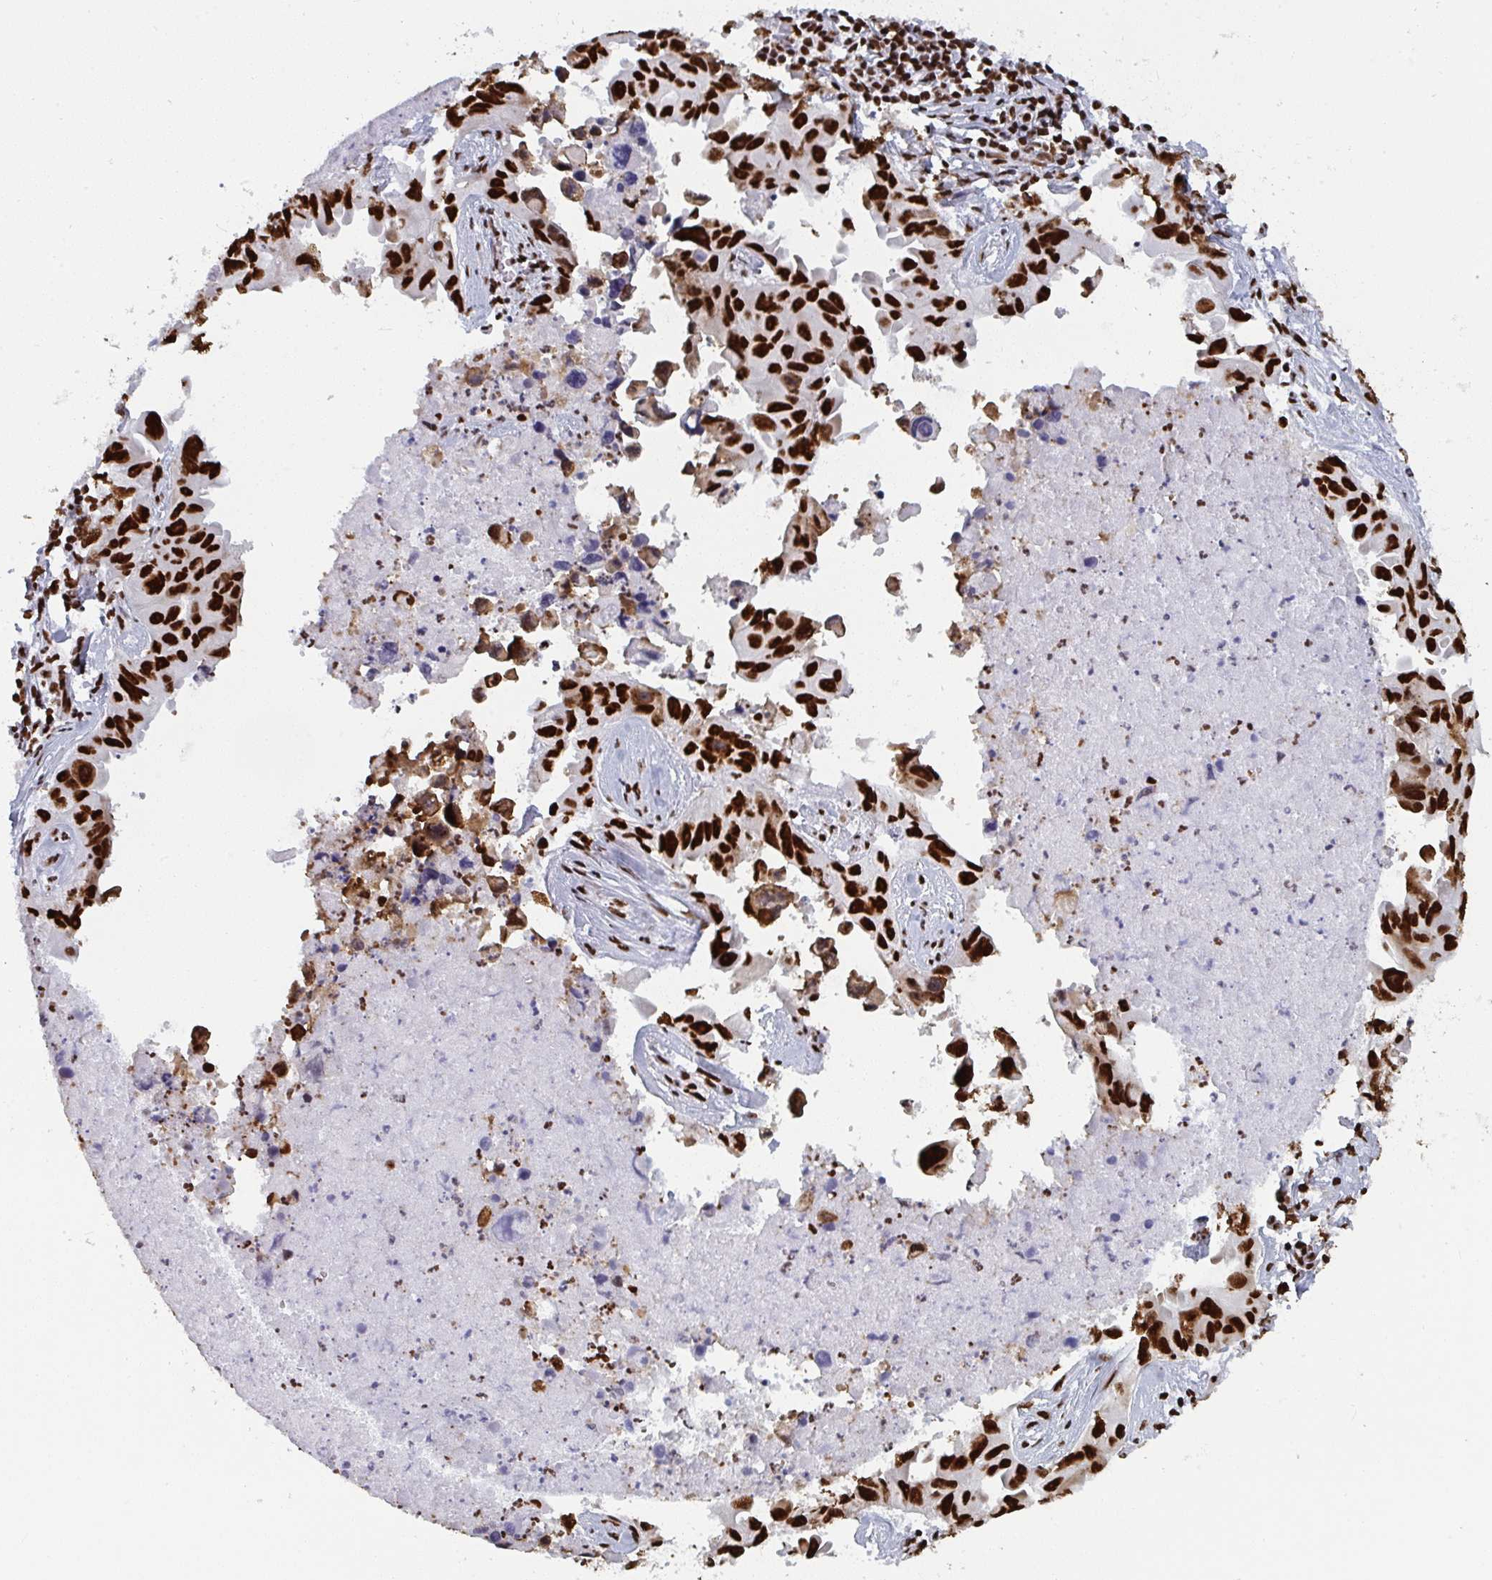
{"staining": {"intensity": "strong", "quantity": ">75%", "location": "nuclear"}, "tissue": "lung cancer", "cell_type": "Tumor cells", "image_type": "cancer", "snomed": [{"axis": "morphology", "description": "Adenocarcinoma, NOS"}, {"axis": "topography", "description": "Lymph node"}, {"axis": "topography", "description": "Lung"}], "caption": "This image displays lung cancer (adenocarcinoma) stained with IHC to label a protein in brown. The nuclear of tumor cells show strong positivity for the protein. Nuclei are counter-stained blue.", "gene": "GAR1", "patient": {"sex": "male", "age": 64}}